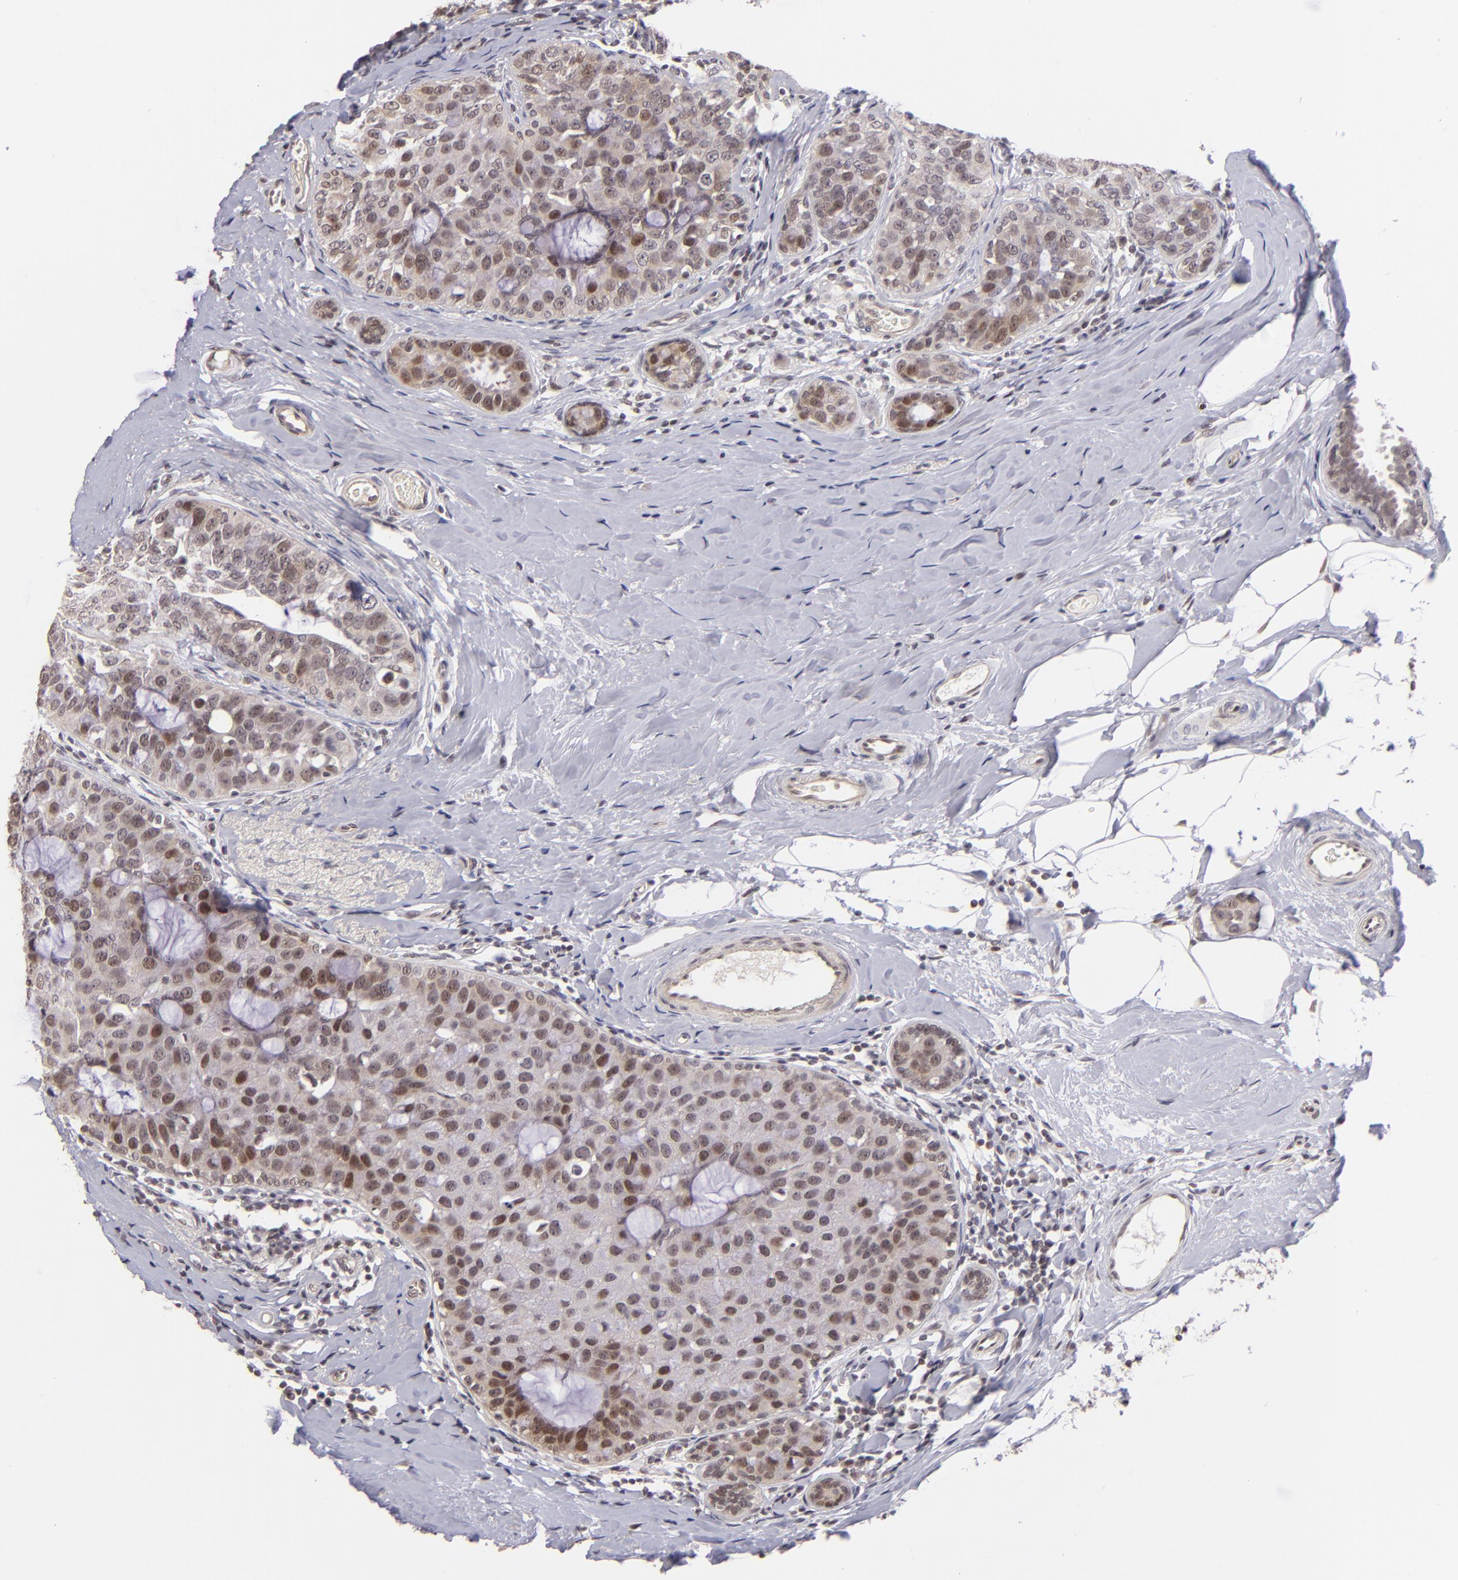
{"staining": {"intensity": "moderate", "quantity": "<25%", "location": "nuclear"}, "tissue": "breast cancer", "cell_type": "Tumor cells", "image_type": "cancer", "snomed": [{"axis": "morphology", "description": "Normal tissue, NOS"}, {"axis": "morphology", "description": "Duct carcinoma"}, {"axis": "topography", "description": "Breast"}], "caption": "Immunohistochemical staining of human breast cancer reveals low levels of moderate nuclear staining in about <25% of tumor cells. (DAB (3,3'-diaminobenzidine) IHC with brightfield microscopy, high magnification).", "gene": "RARB", "patient": {"sex": "female", "age": 50}}